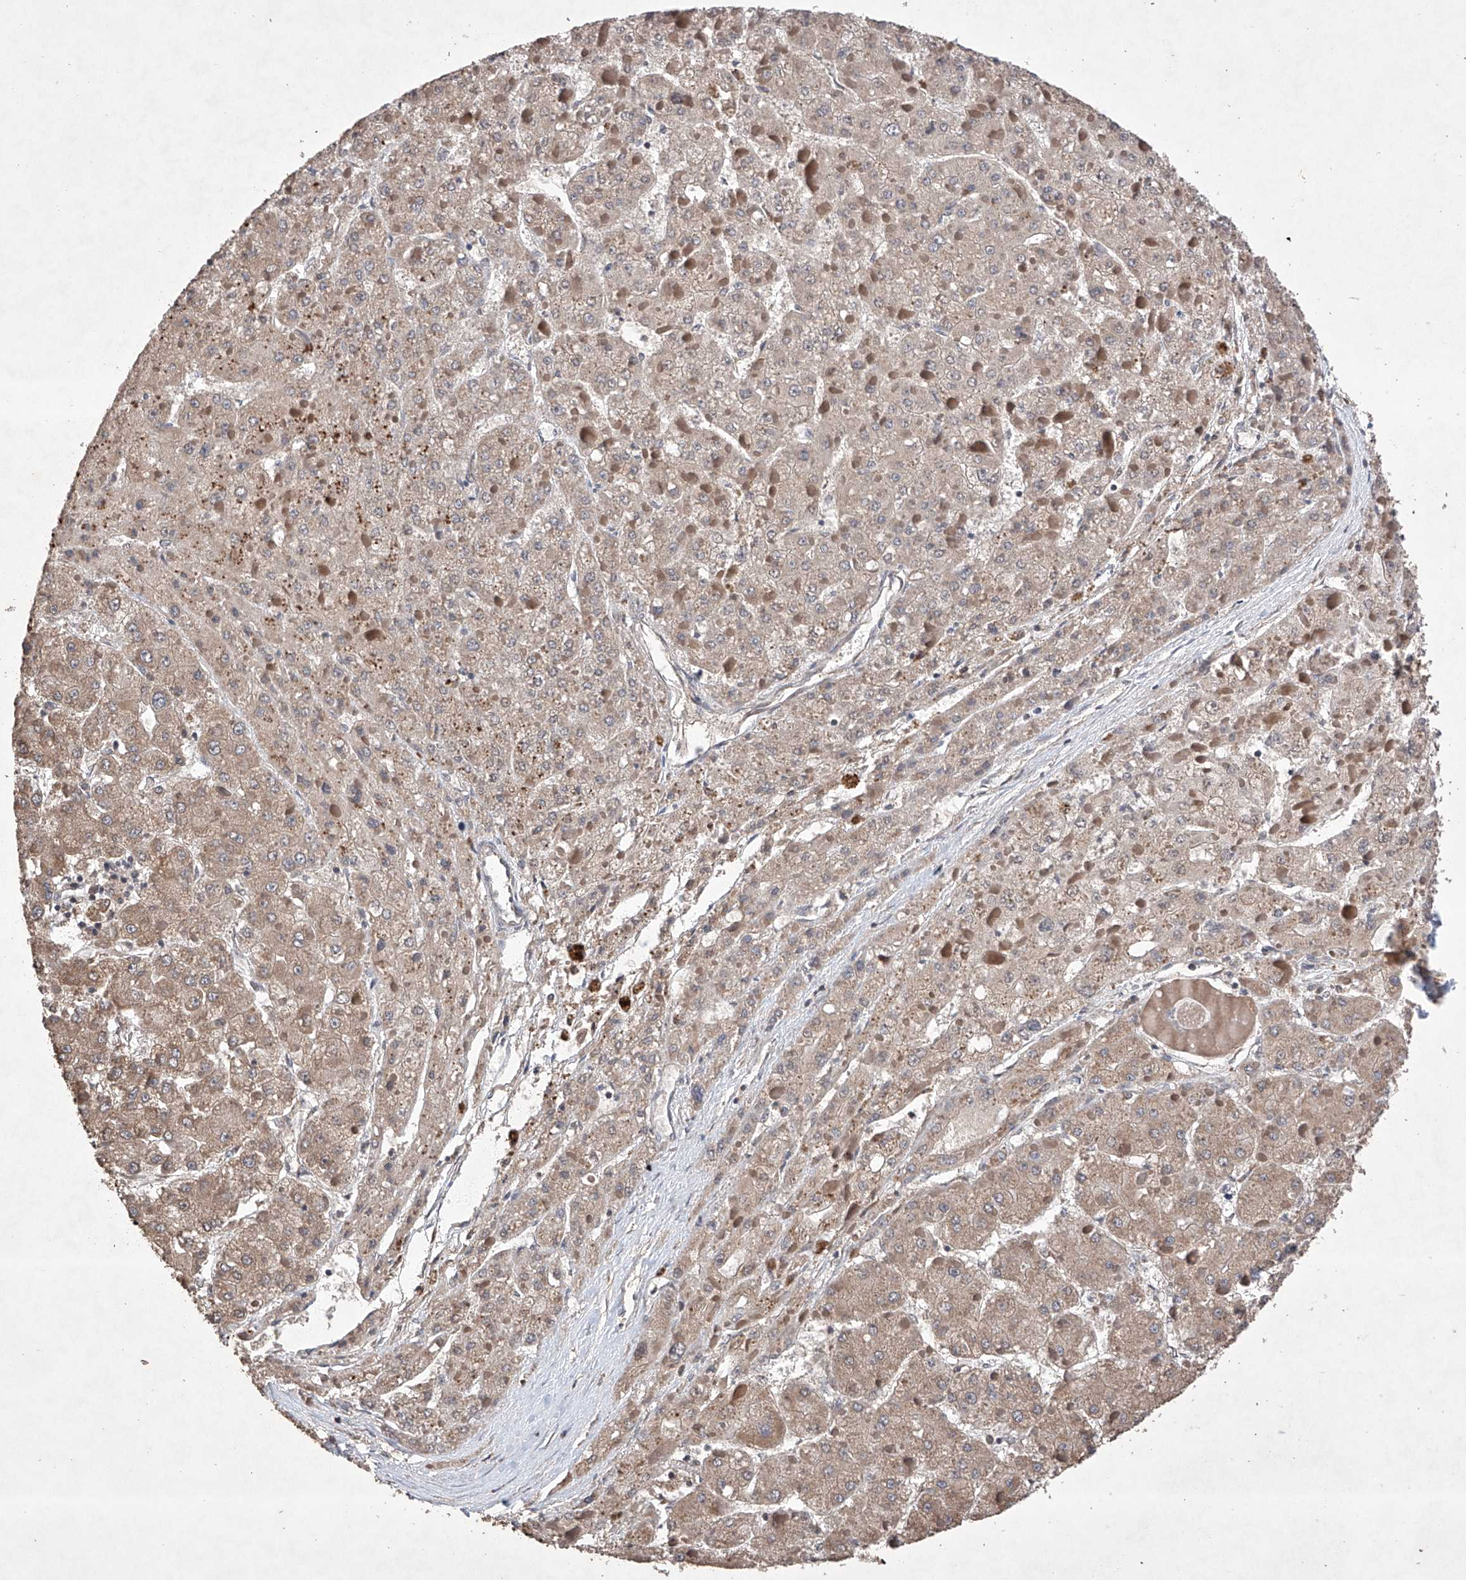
{"staining": {"intensity": "weak", "quantity": ">75%", "location": "cytoplasmic/membranous"}, "tissue": "liver cancer", "cell_type": "Tumor cells", "image_type": "cancer", "snomed": [{"axis": "morphology", "description": "Carcinoma, Hepatocellular, NOS"}, {"axis": "topography", "description": "Liver"}], "caption": "Immunohistochemistry (IHC) histopathology image of human liver cancer stained for a protein (brown), which reveals low levels of weak cytoplasmic/membranous positivity in approximately >75% of tumor cells.", "gene": "LURAP1", "patient": {"sex": "female", "age": 73}}